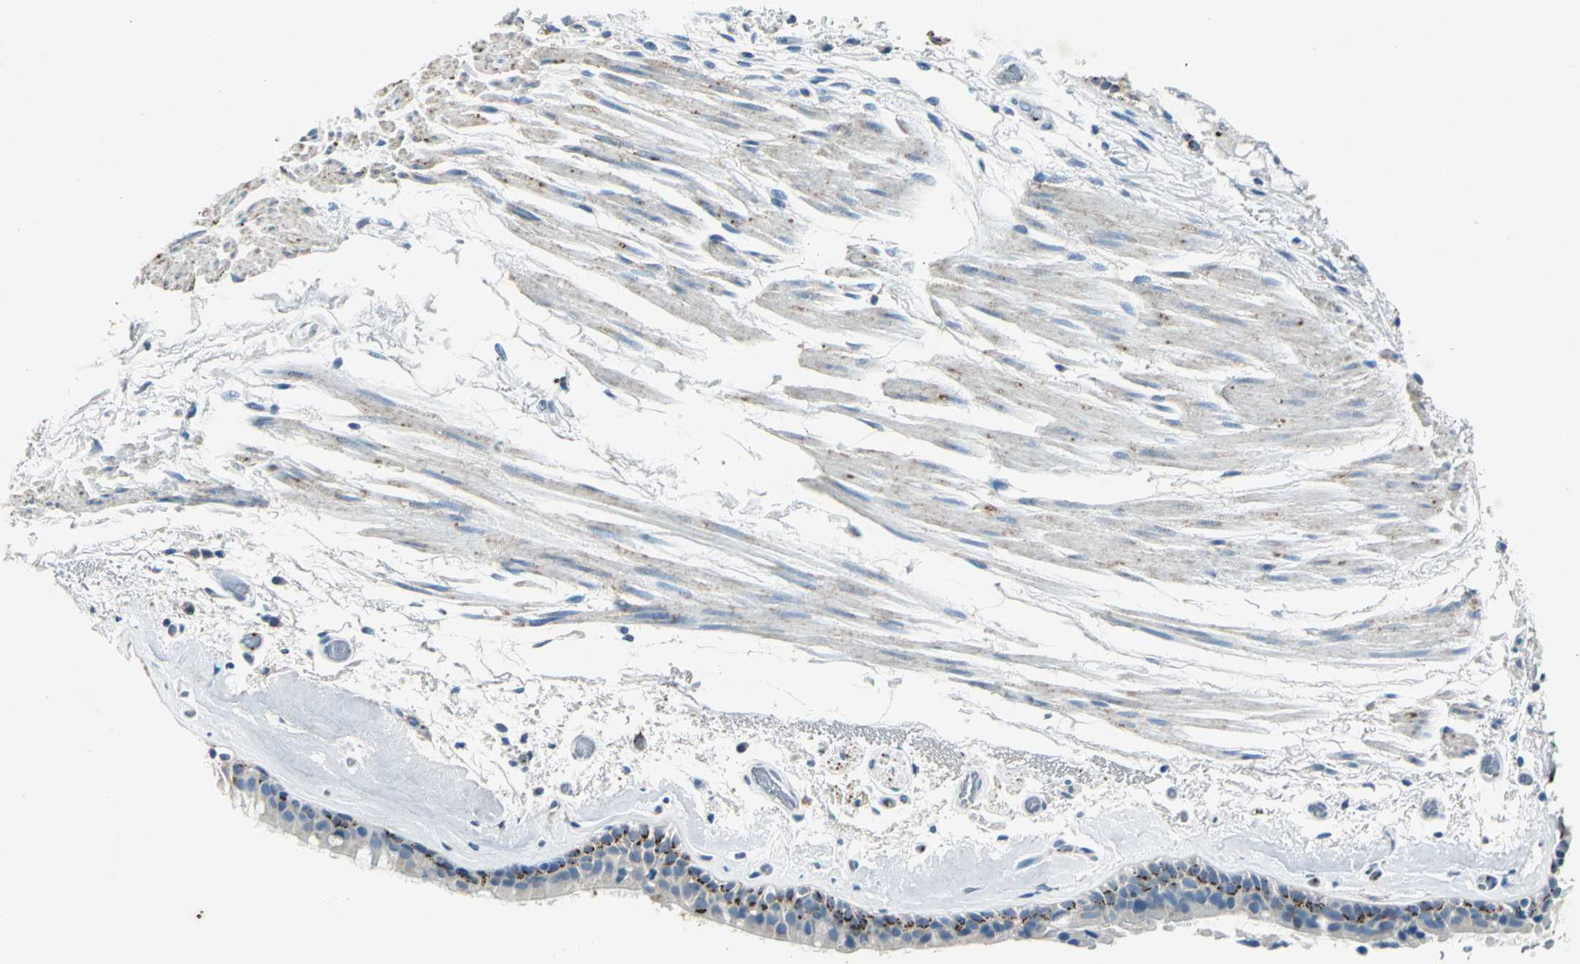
{"staining": {"intensity": "strong", "quantity": ">75%", "location": "cytoplasmic/membranous"}, "tissue": "bronchus", "cell_type": "Respiratory epithelial cells", "image_type": "normal", "snomed": [{"axis": "morphology", "description": "Normal tissue, NOS"}, {"axis": "morphology", "description": "Adenocarcinoma, NOS"}, {"axis": "topography", "description": "Bronchus"}, {"axis": "topography", "description": "Lung"}], "caption": "Immunohistochemical staining of normal bronchus exhibits >75% levels of strong cytoplasmic/membranous protein staining in about >75% of respiratory epithelial cells. (DAB (3,3'-diaminobenzidine) IHC with brightfield microscopy, high magnification).", "gene": "CAMK2B", "patient": {"sex": "female", "age": 54}}